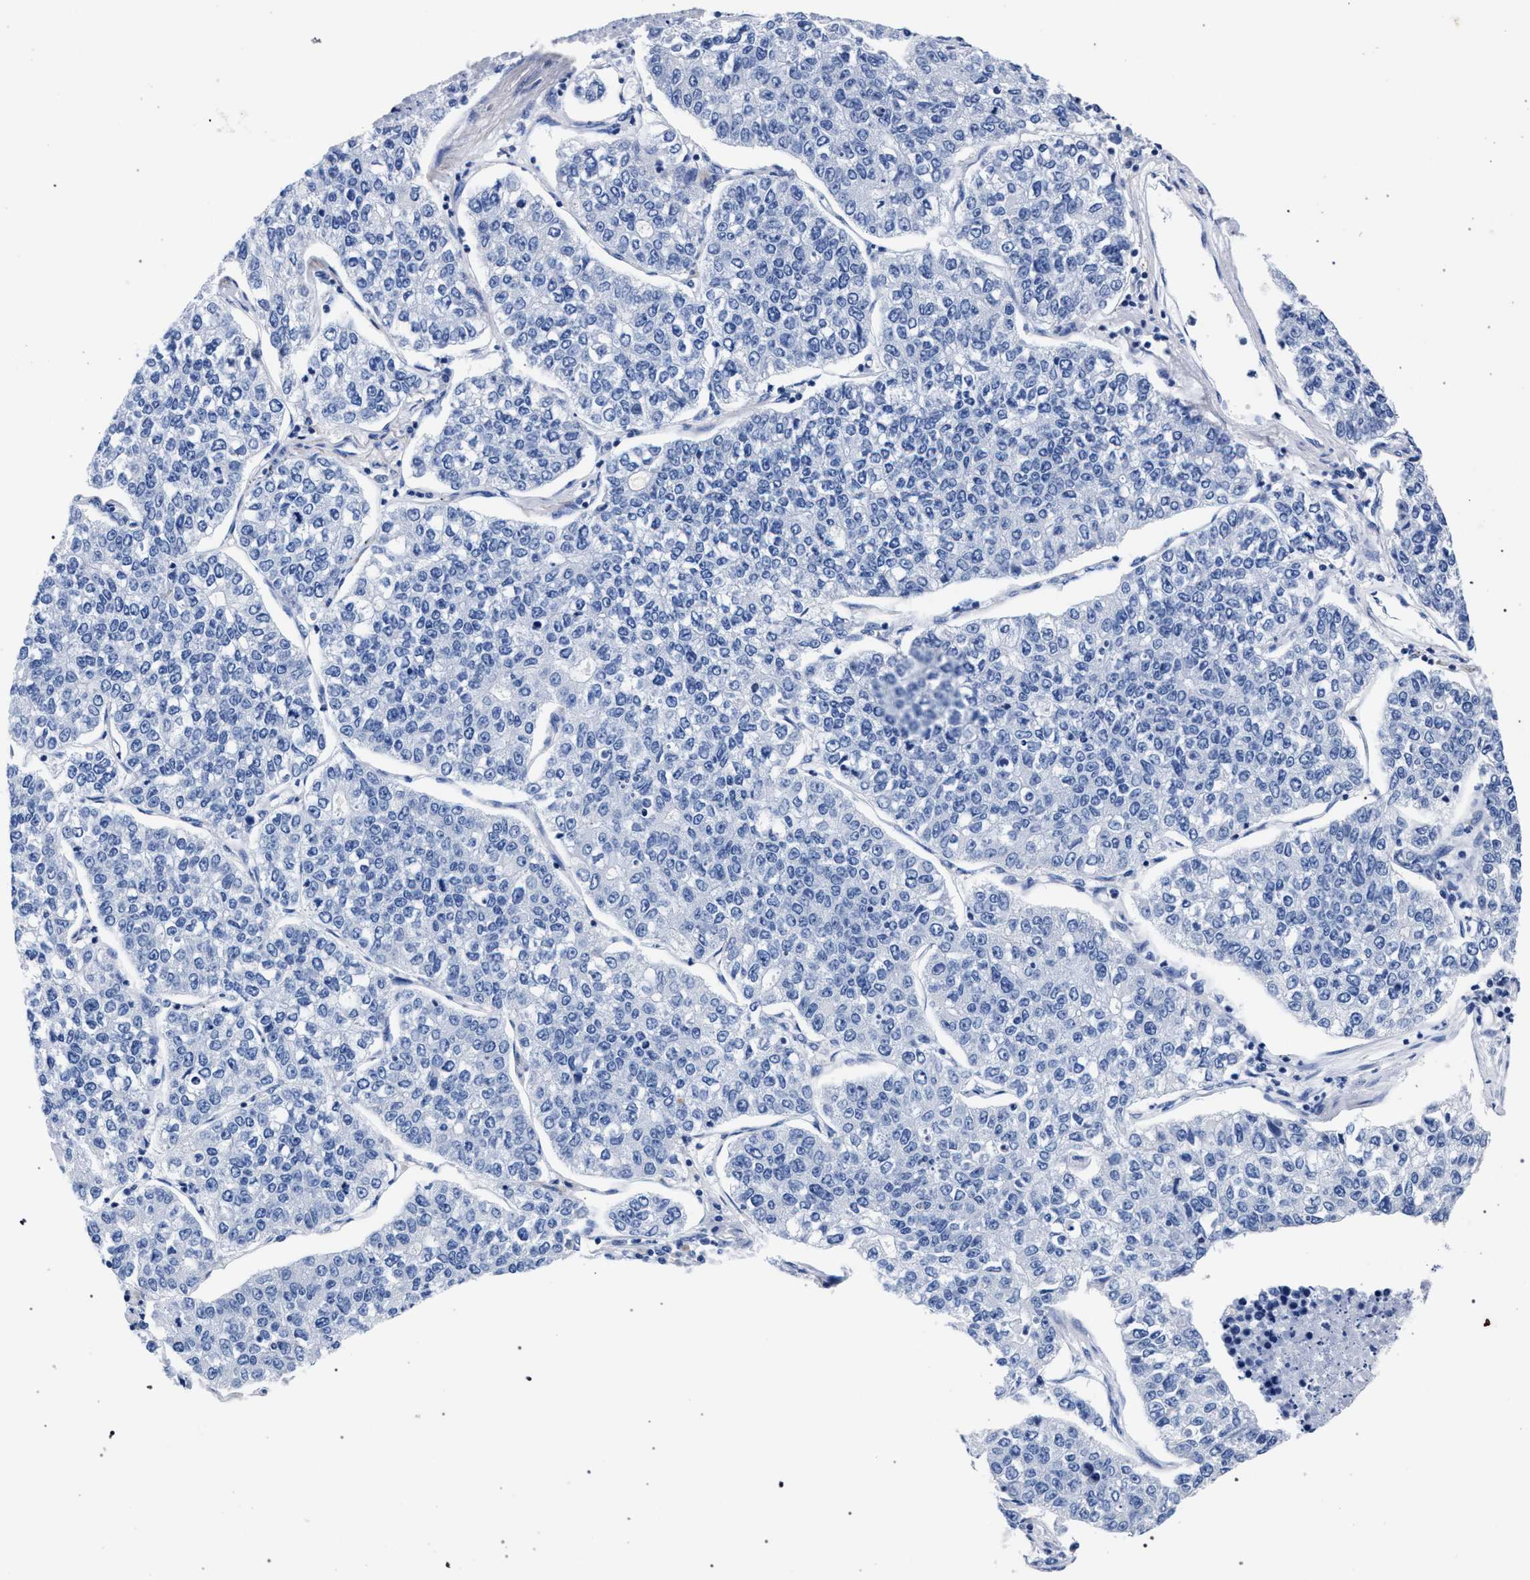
{"staining": {"intensity": "negative", "quantity": "none", "location": "none"}, "tissue": "lung cancer", "cell_type": "Tumor cells", "image_type": "cancer", "snomed": [{"axis": "morphology", "description": "Adenocarcinoma, NOS"}, {"axis": "topography", "description": "Lung"}], "caption": "Tumor cells are negative for protein expression in human lung cancer.", "gene": "AKAP4", "patient": {"sex": "male", "age": 49}}